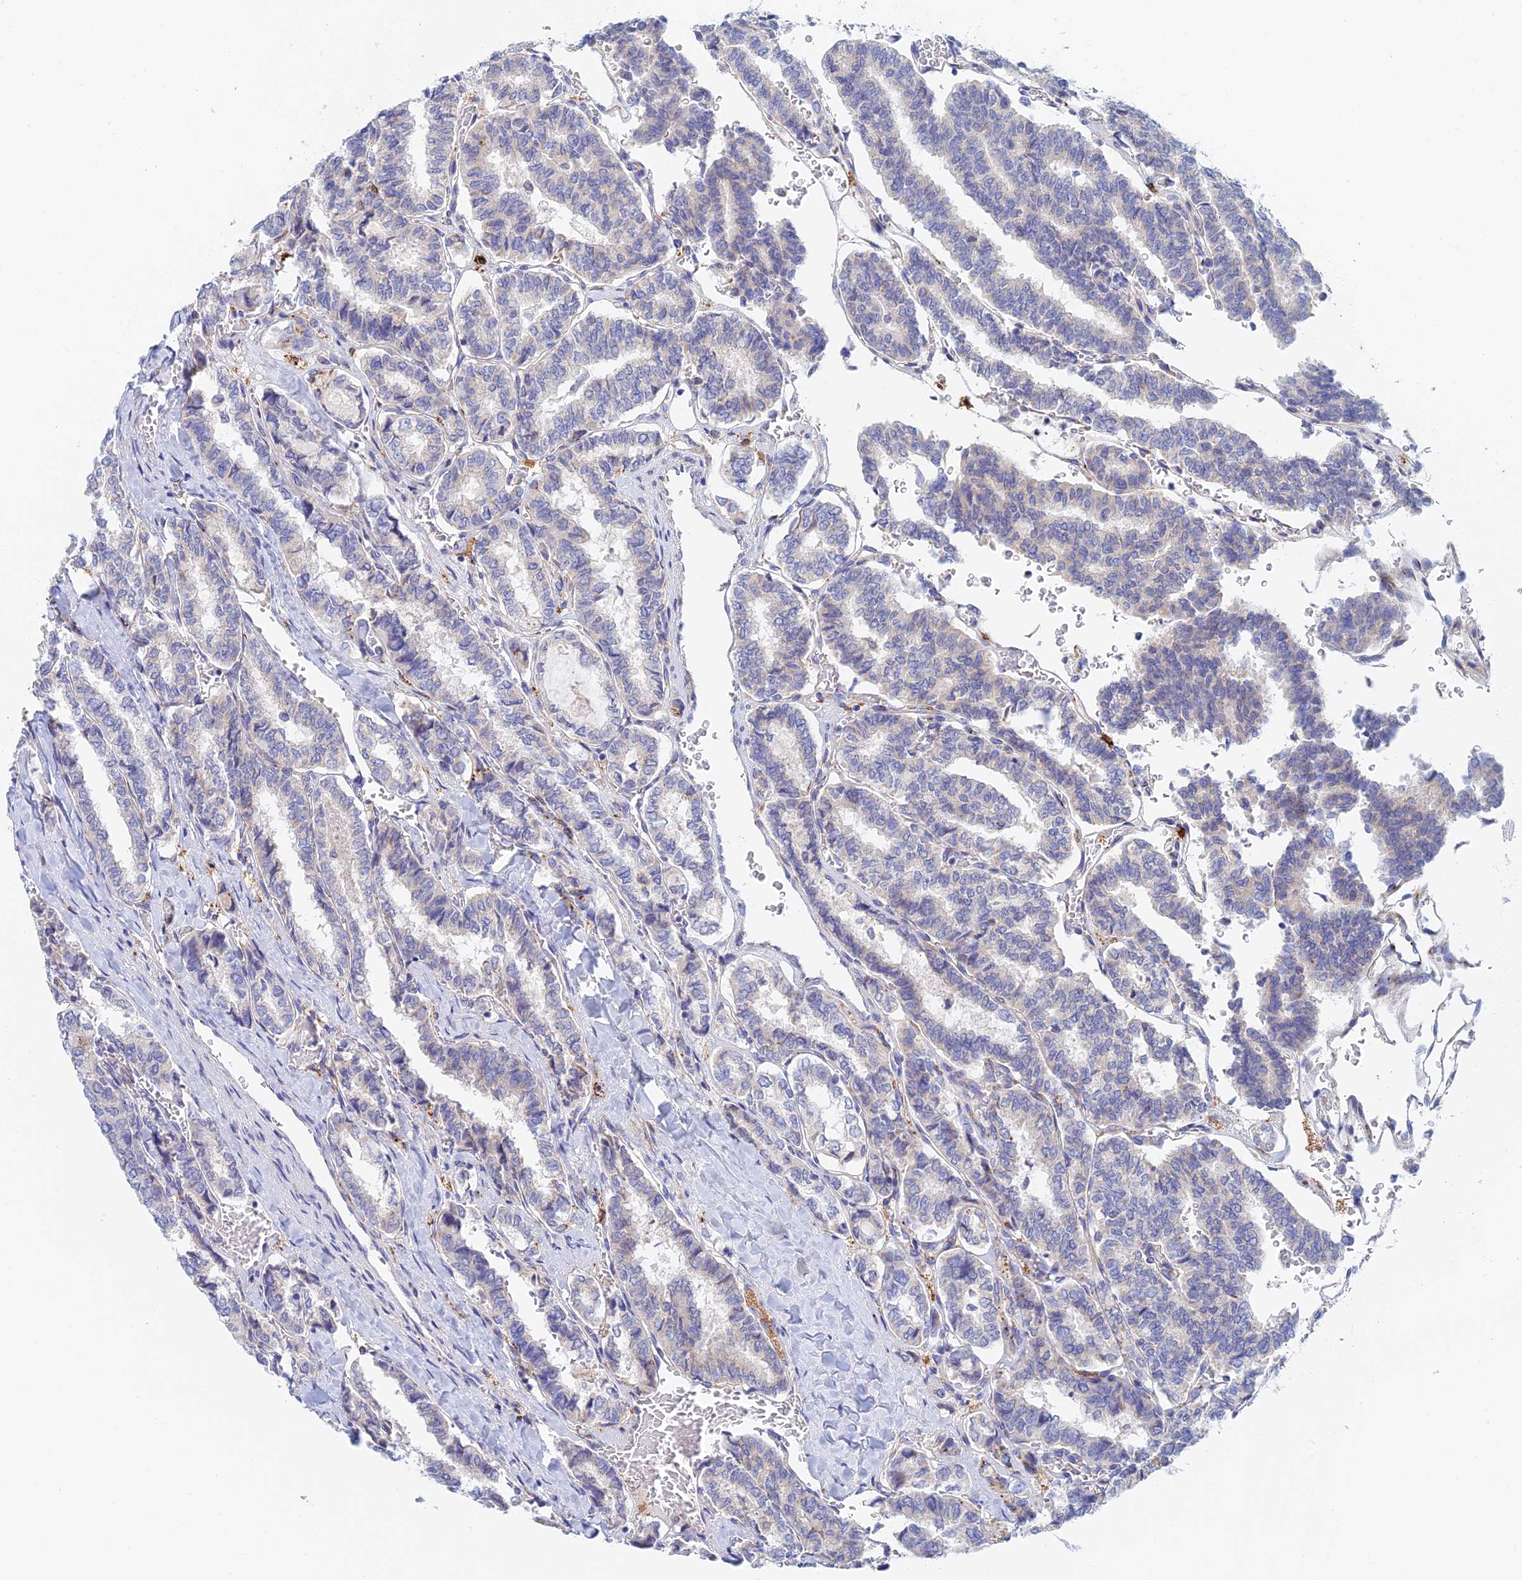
{"staining": {"intensity": "negative", "quantity": "none", "location": "none"}, "tissue": "thyroid cancer", "cell_type": "Tumor cells", "image_type": "cancer", "snomed": [{"axis": "morphology", "description": "Papillary adenocarcinoma, NOS"}, {"axis": "topography", "description": "Thyroid gland"}], "caption": "The photomicrograph exhibits no staining of tumor cells in thyroid cancer (papillary adenocarcinoma).", "gene": "SLC24A3", "patient": {"sex": "female", "age": 35}}